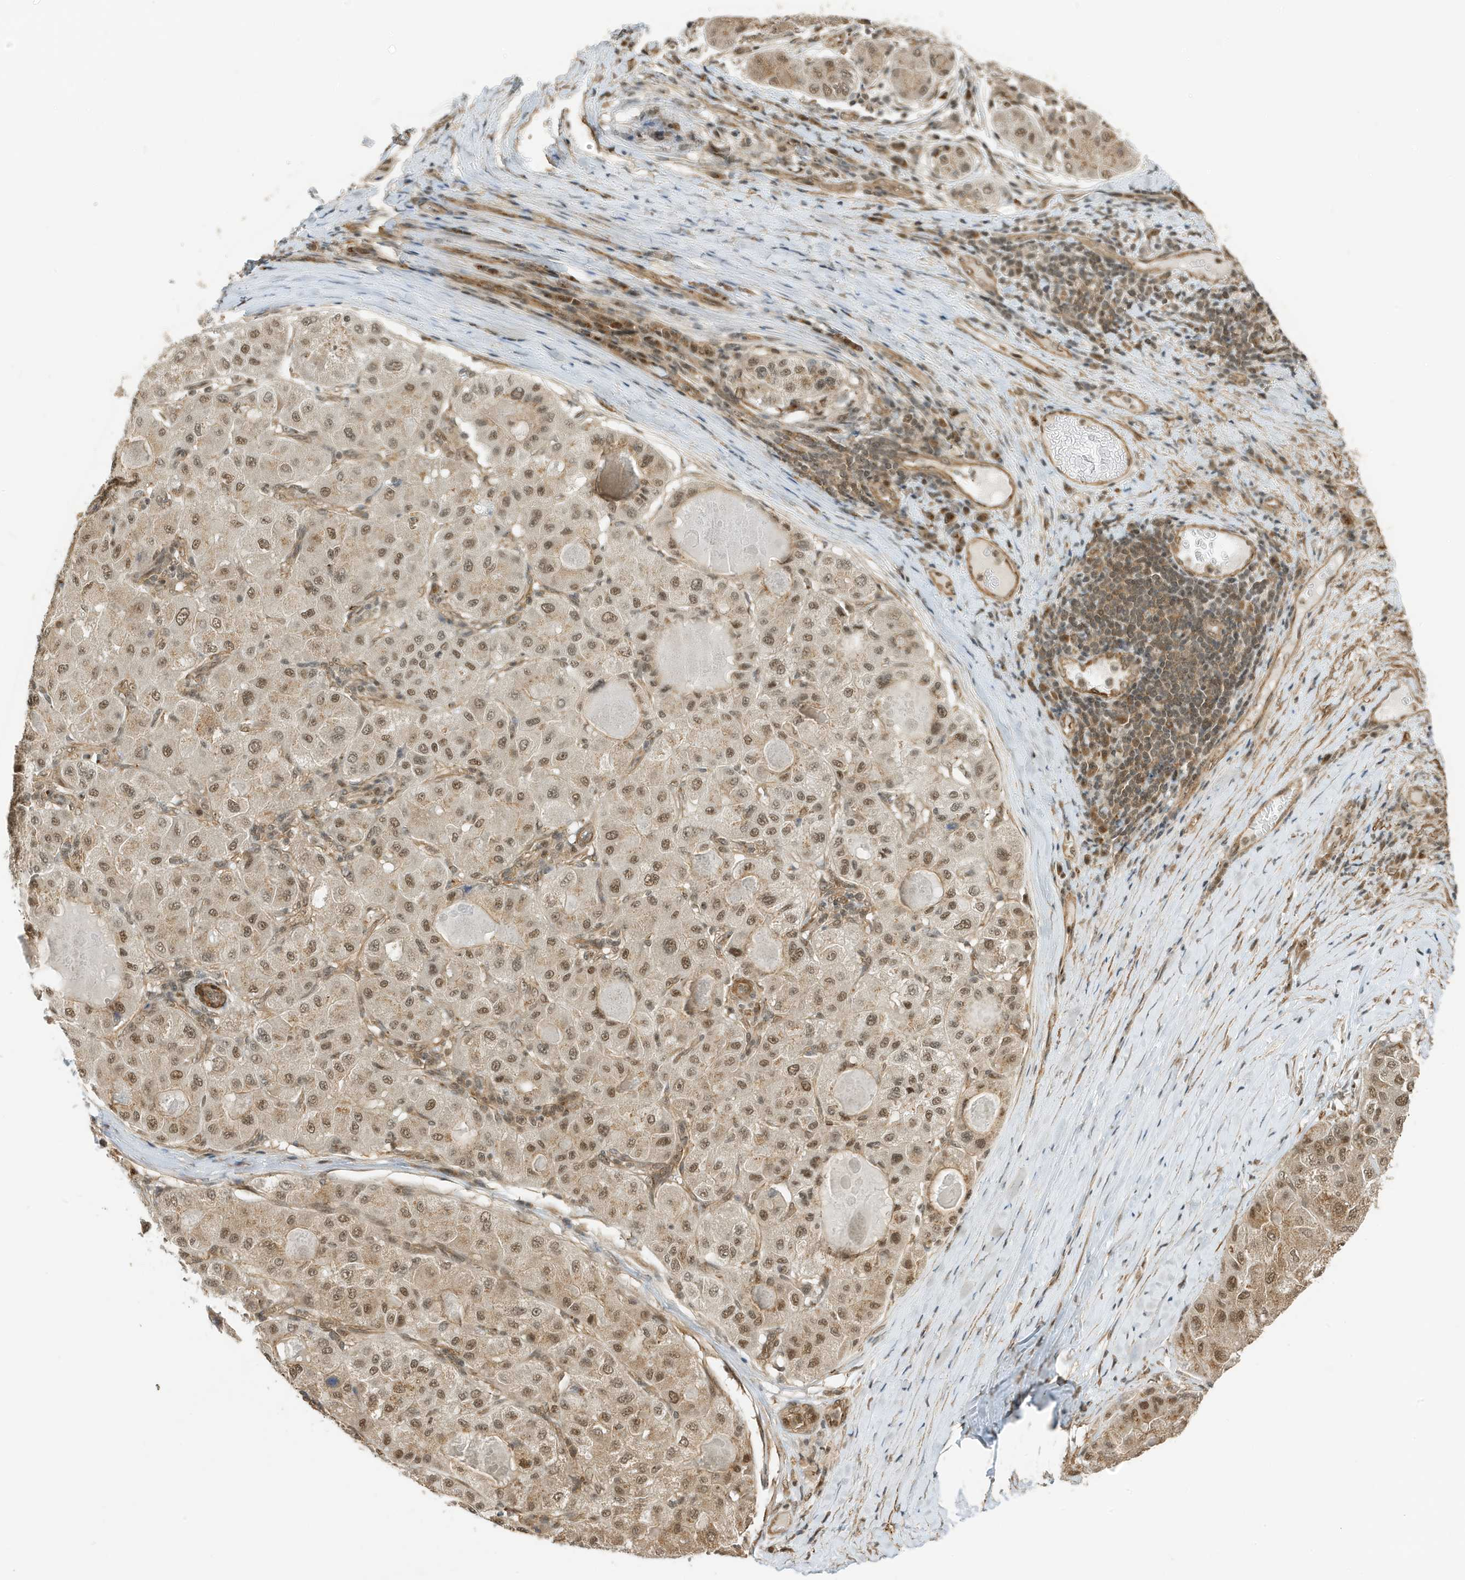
{"staining": {"intensity": "weak", "quantity": ">75%", "location": "cytoplasmic/membranous,nuclear"}, "tissue": "liver cancer", "cell_type": "Tumor cells", "image_type": "cancer", "snomed": [{"axis": "morphology", "description": "Carcinoma, Hepatocellular, NOS"}, {"axis": "topography", "description": "Liver"}], "caption": "Tumor cells show low levels of weak cytoplasmic/membranous and nuclear positivity in about >75% of cells in human hepatocellular carcinoma (liver). (Brightfield microscopy of DAB IHC at high magnification).", "gene": "MAST3", "patient": {"sex": "male", "age": 80}}